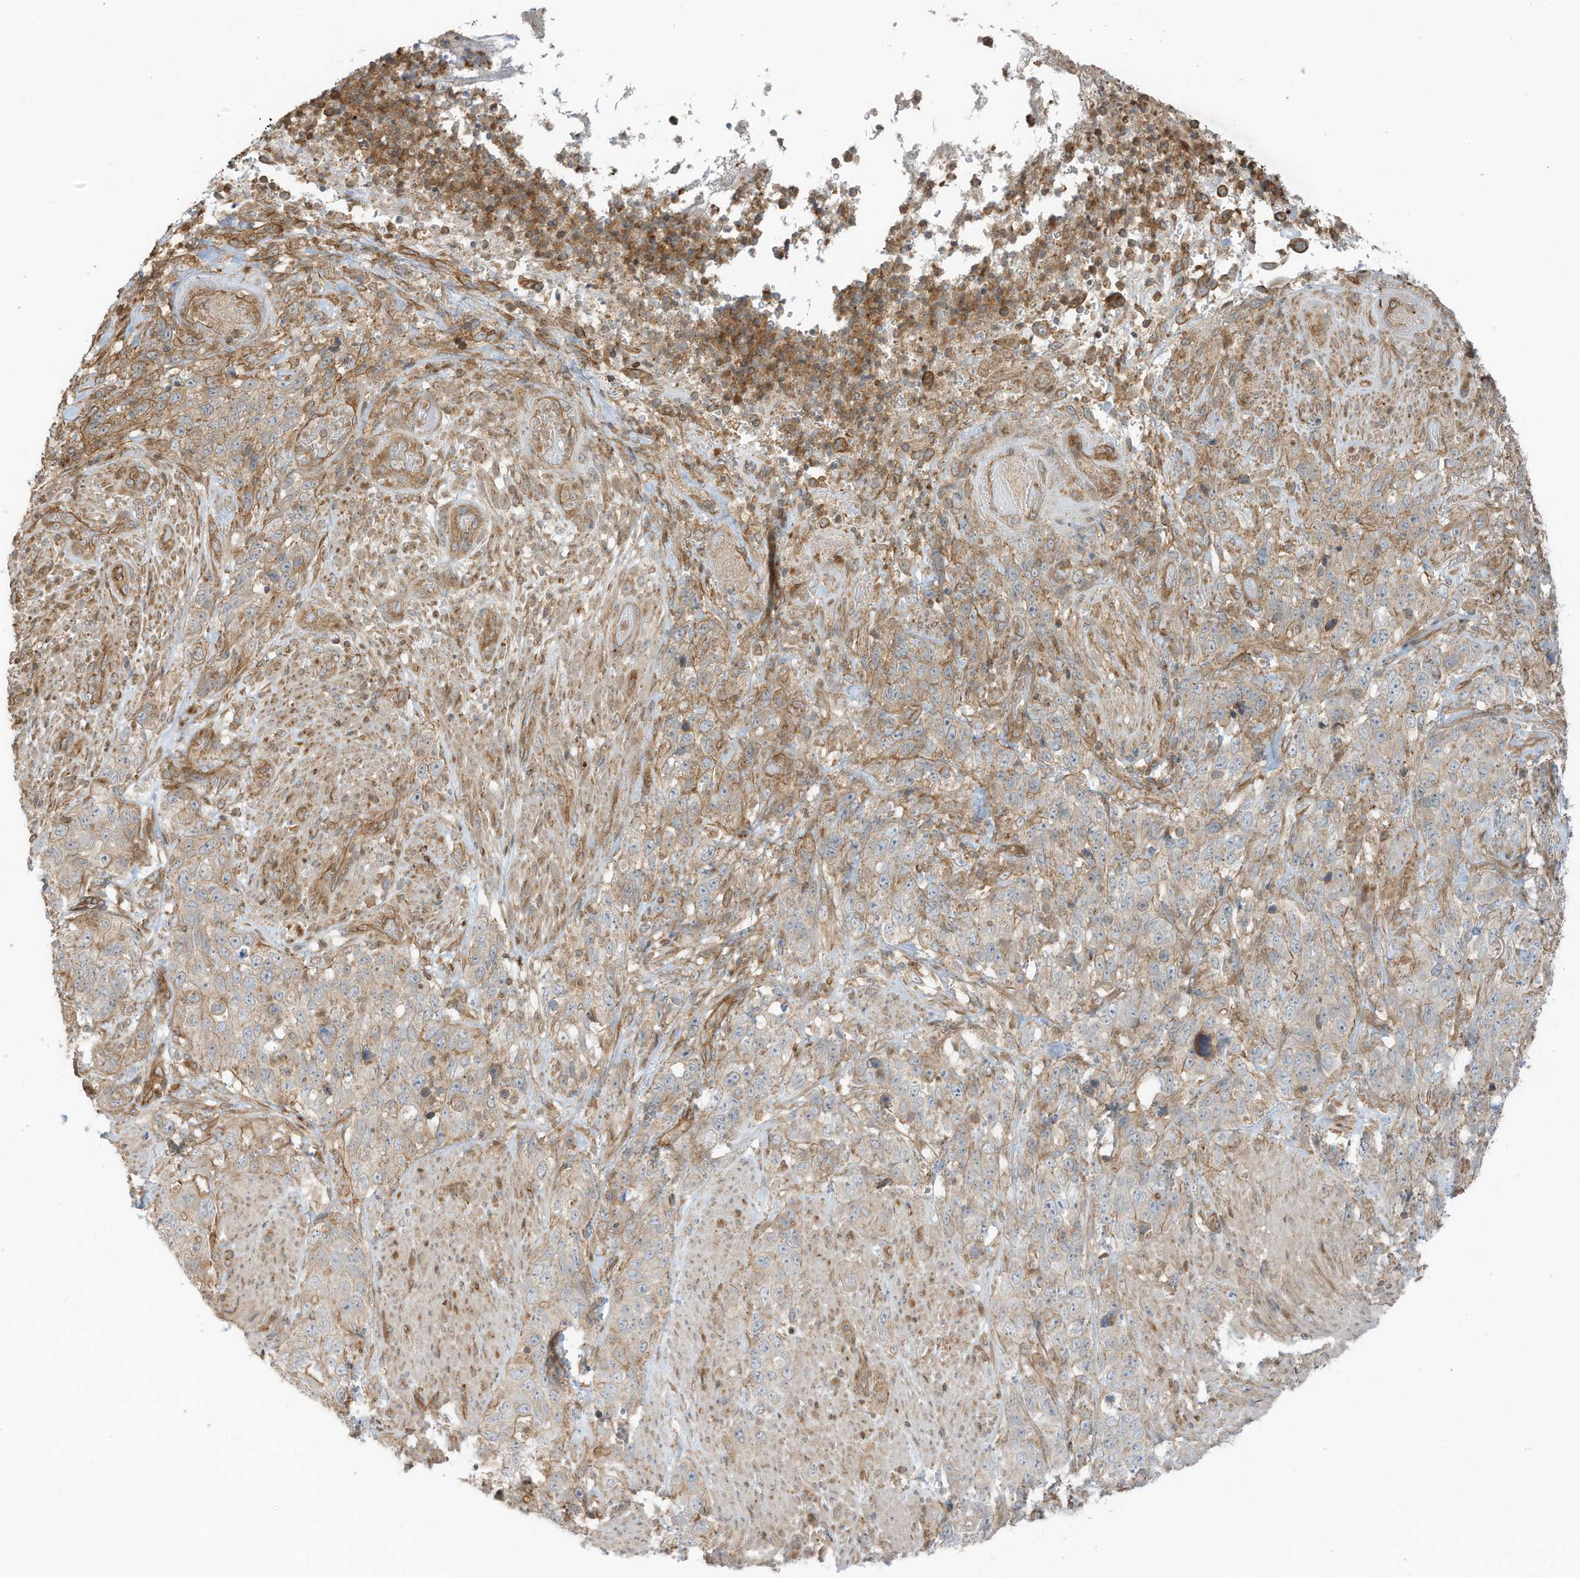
{"staining": {"intensity": "moderate", "quantity": "25%-75%", "location": "cytoplasmic/membranous"}, "tissue": "stomach cancer", "cell_type": "Tumor cells", "image_type": "cancer", "snomed": [{"axis": "morphology", "description": "Adenocarcinoma, NOS"}, {"axis": "topography", "description": "Stomach"}], "caption": "Immunohistochemical staining of stomach adenocarcinoma shows medium levels of moderate cytoplasmic/membranous expression in about 25%-75% of tumor cells.", "gene": "SLC25A12", "patient": {"sex": "male", "age": 48}}